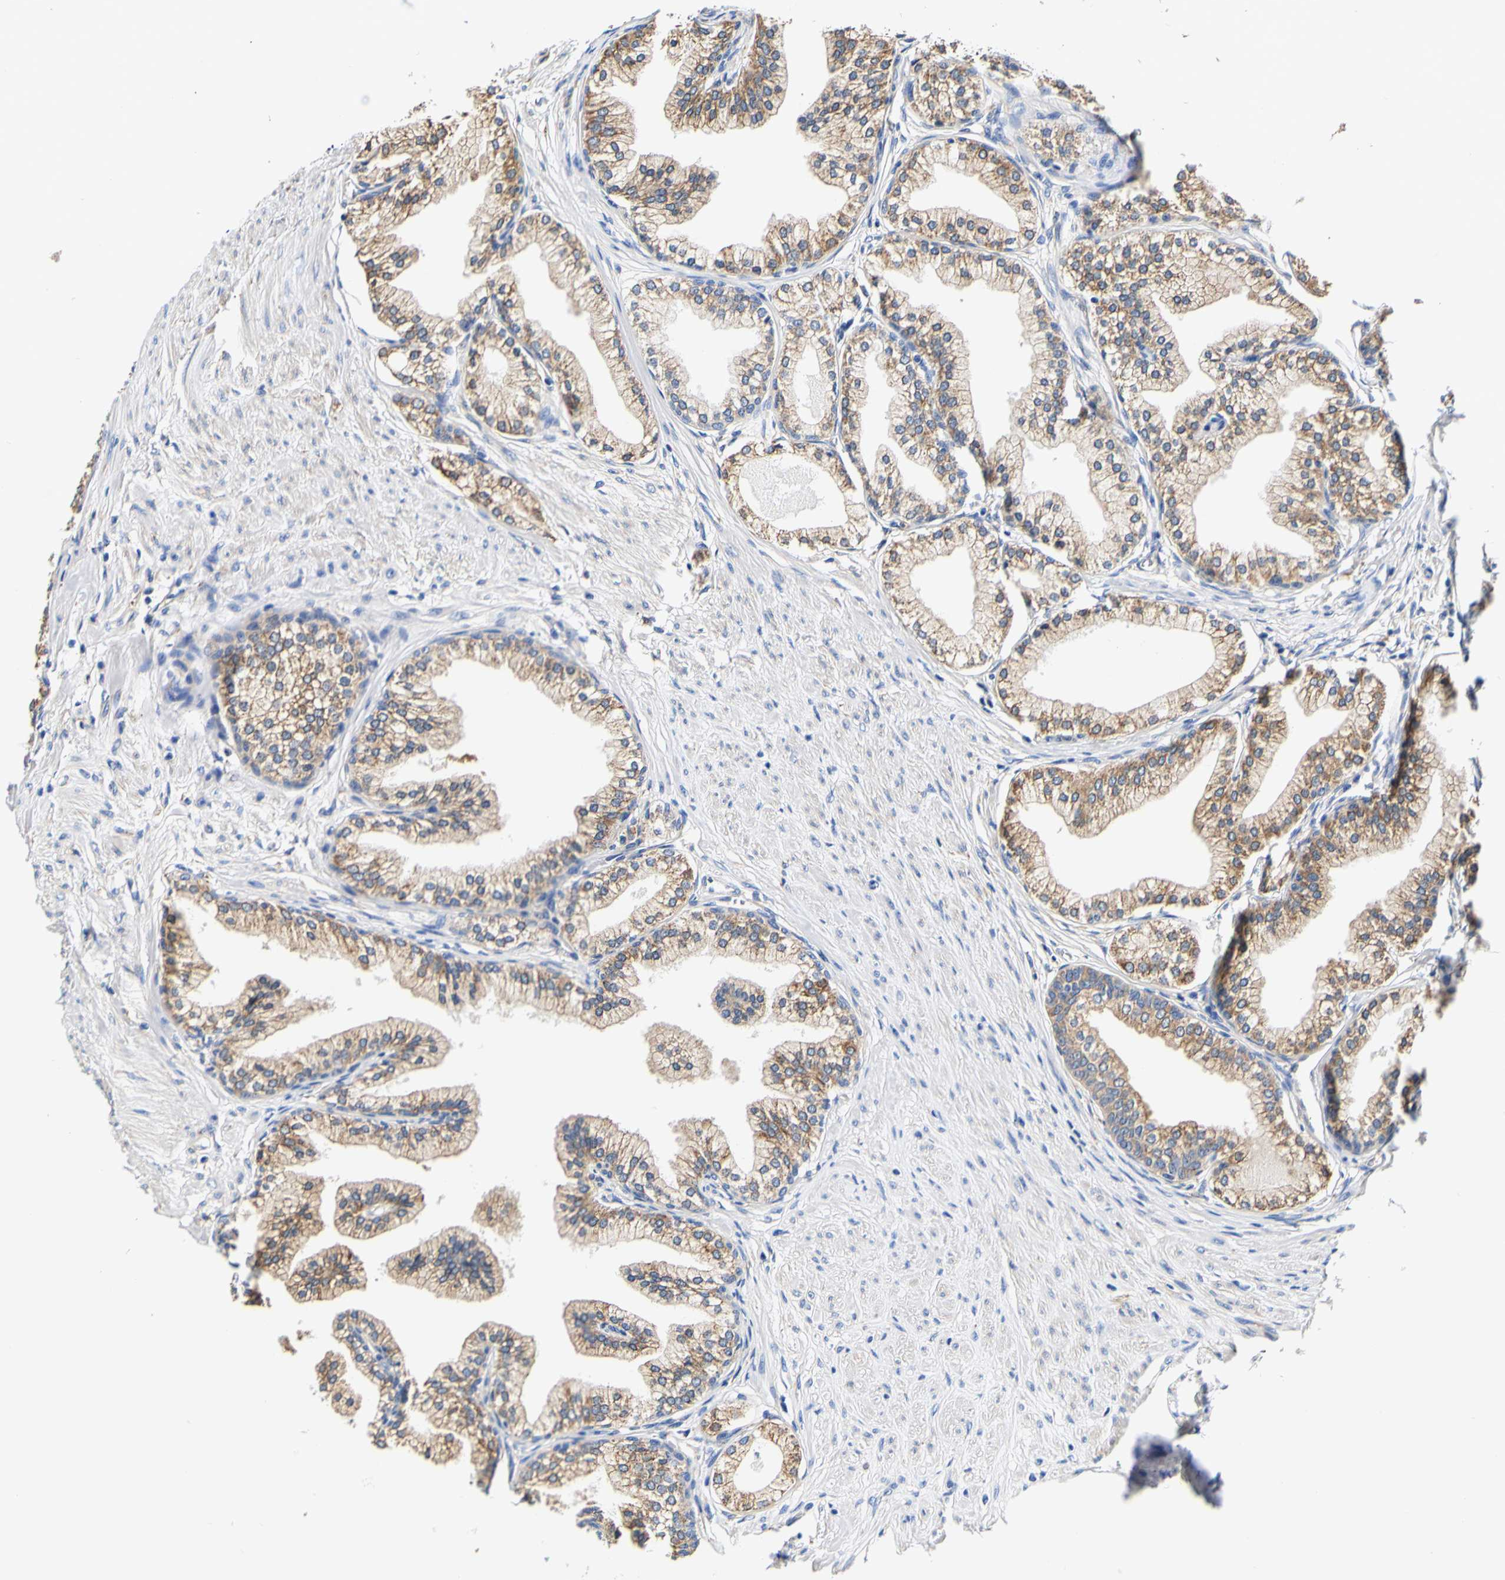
{"staining": {"intensity": "strong", "quantity": ">75%", "location": "cytoplasmic/membranous"}, "tissue": "prostate", "cell_type": "Glandular cells", "image_type": "normal", "snomed": [{"axis": "morphology", "description": "Normal tissue, NOS"}, {"axis": "morphology", "description": "Urothelial carcinoma, Low grade"}, {"axis": "topography", "description": "Urinary bladder"}, {"axis": "topography", "description": "Prostate"}], "caption": "A high-resolution photomicrograph shows immunohistochemistry (IHC) staining of normal prostate, which displays strong cytoplasmic/membranous staining in approximately >75% of glandular cells. The staining was performed using DAB (3,3'-diaminobenzidine) to visualize the protein expression in brown, while the nuclei were stained in blue with hematoxylin (Magnification: 20x).", "gene": "P4HB", "patient": {"sex": "male", "age": 60}}